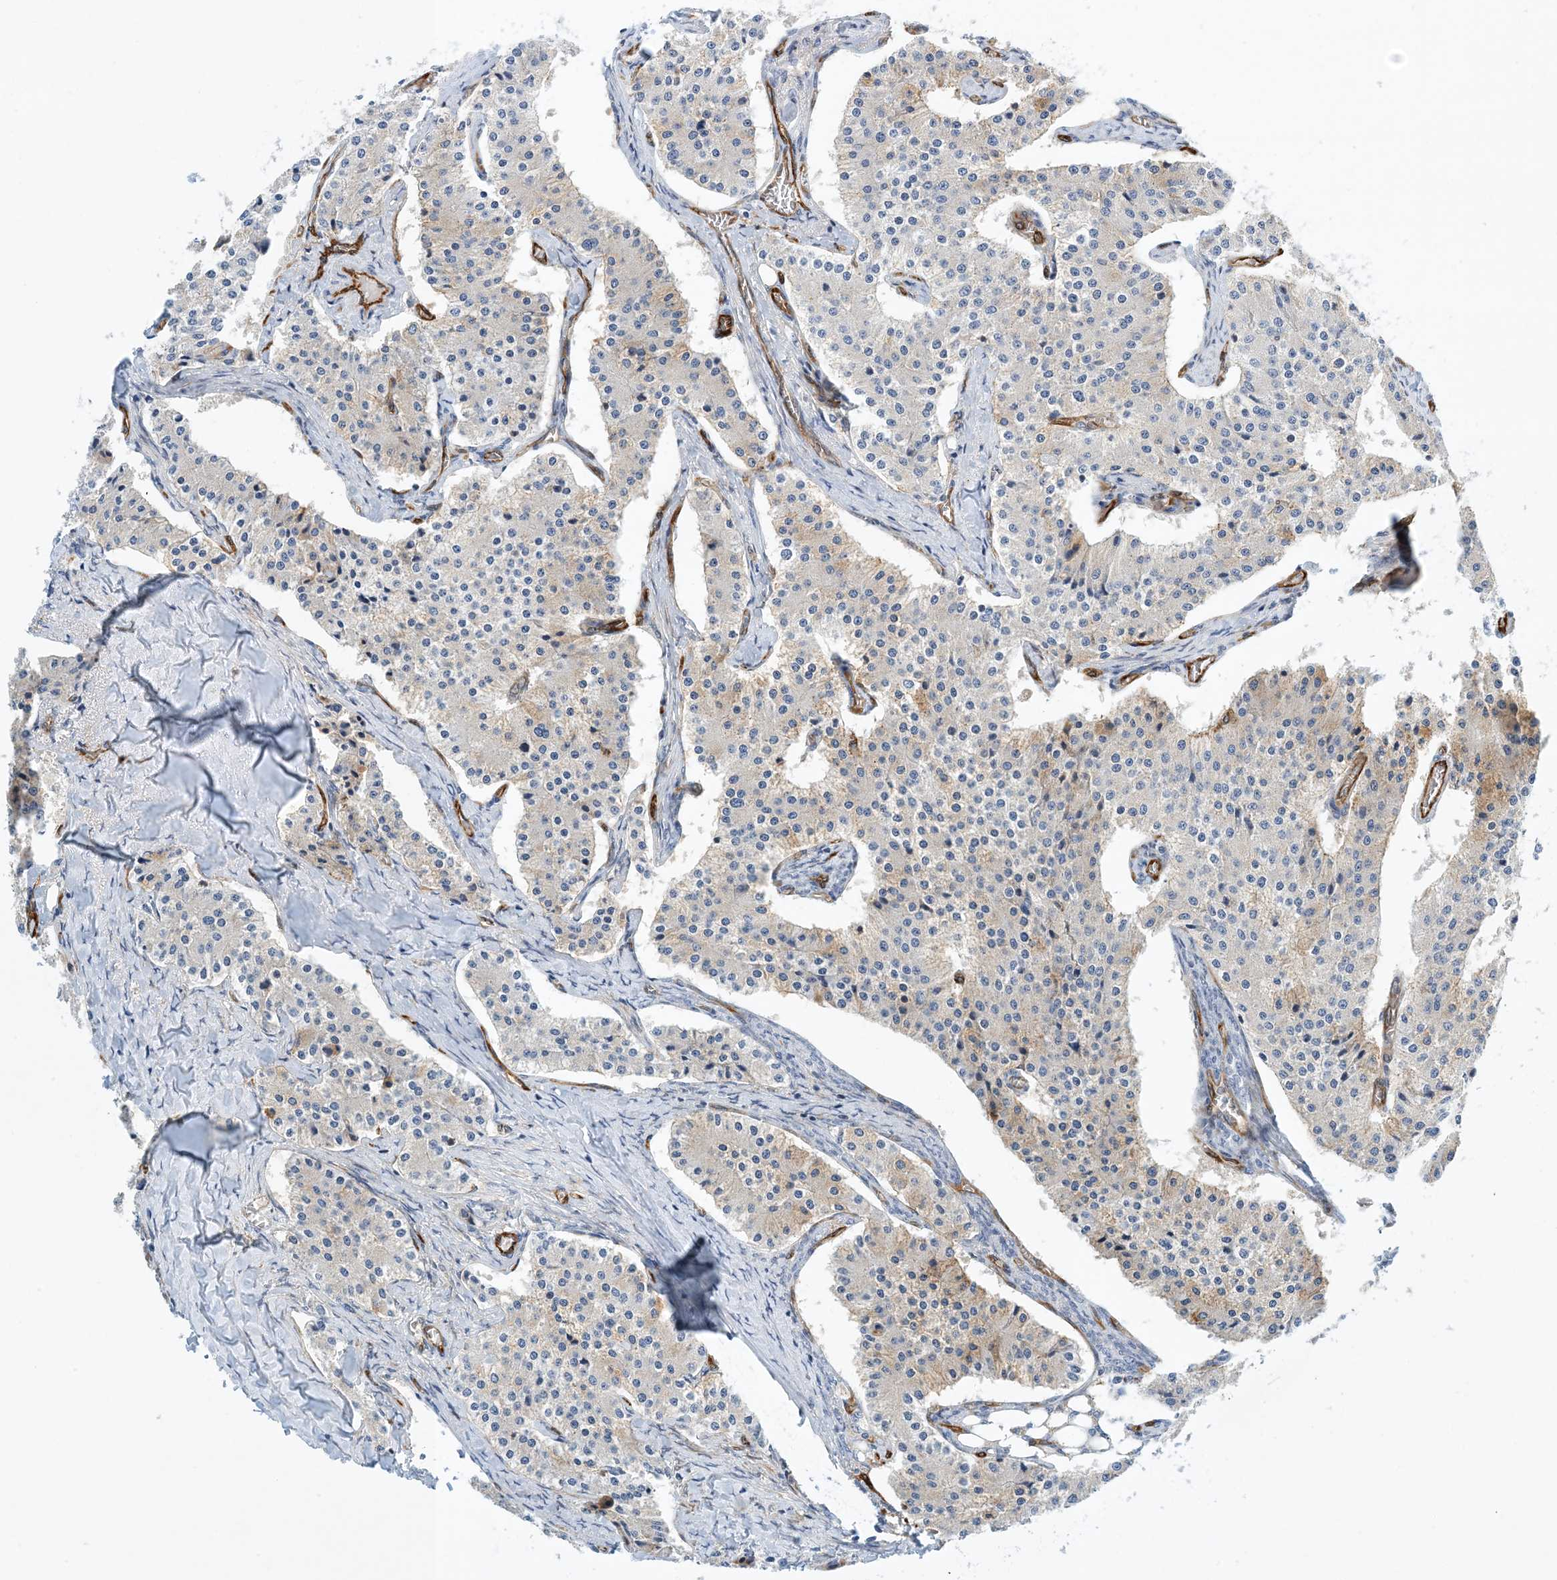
{"staining": {"intensity": "negative", "quantity": "none", "location": "none"}, "tissue": "carcinoid", "cell_type": "Tumor cells", "image_type": "cancer", "snomed": [{"axis": "morphology", "description": "Carcinoid, malignant, NOS"}, {"axis": "topography", "description": "Colon"}], "caption": "Histopathology image shows no protein positivity in tumor cells of carcinoid tissue. The staining is performed using DAB (3,3'-diaminobenzidine) brown chromogen with nuclei counter-stained in using hematoxylin.", "gene": "PCDHA2", "patient": {"sex": "female", "age": 52}}